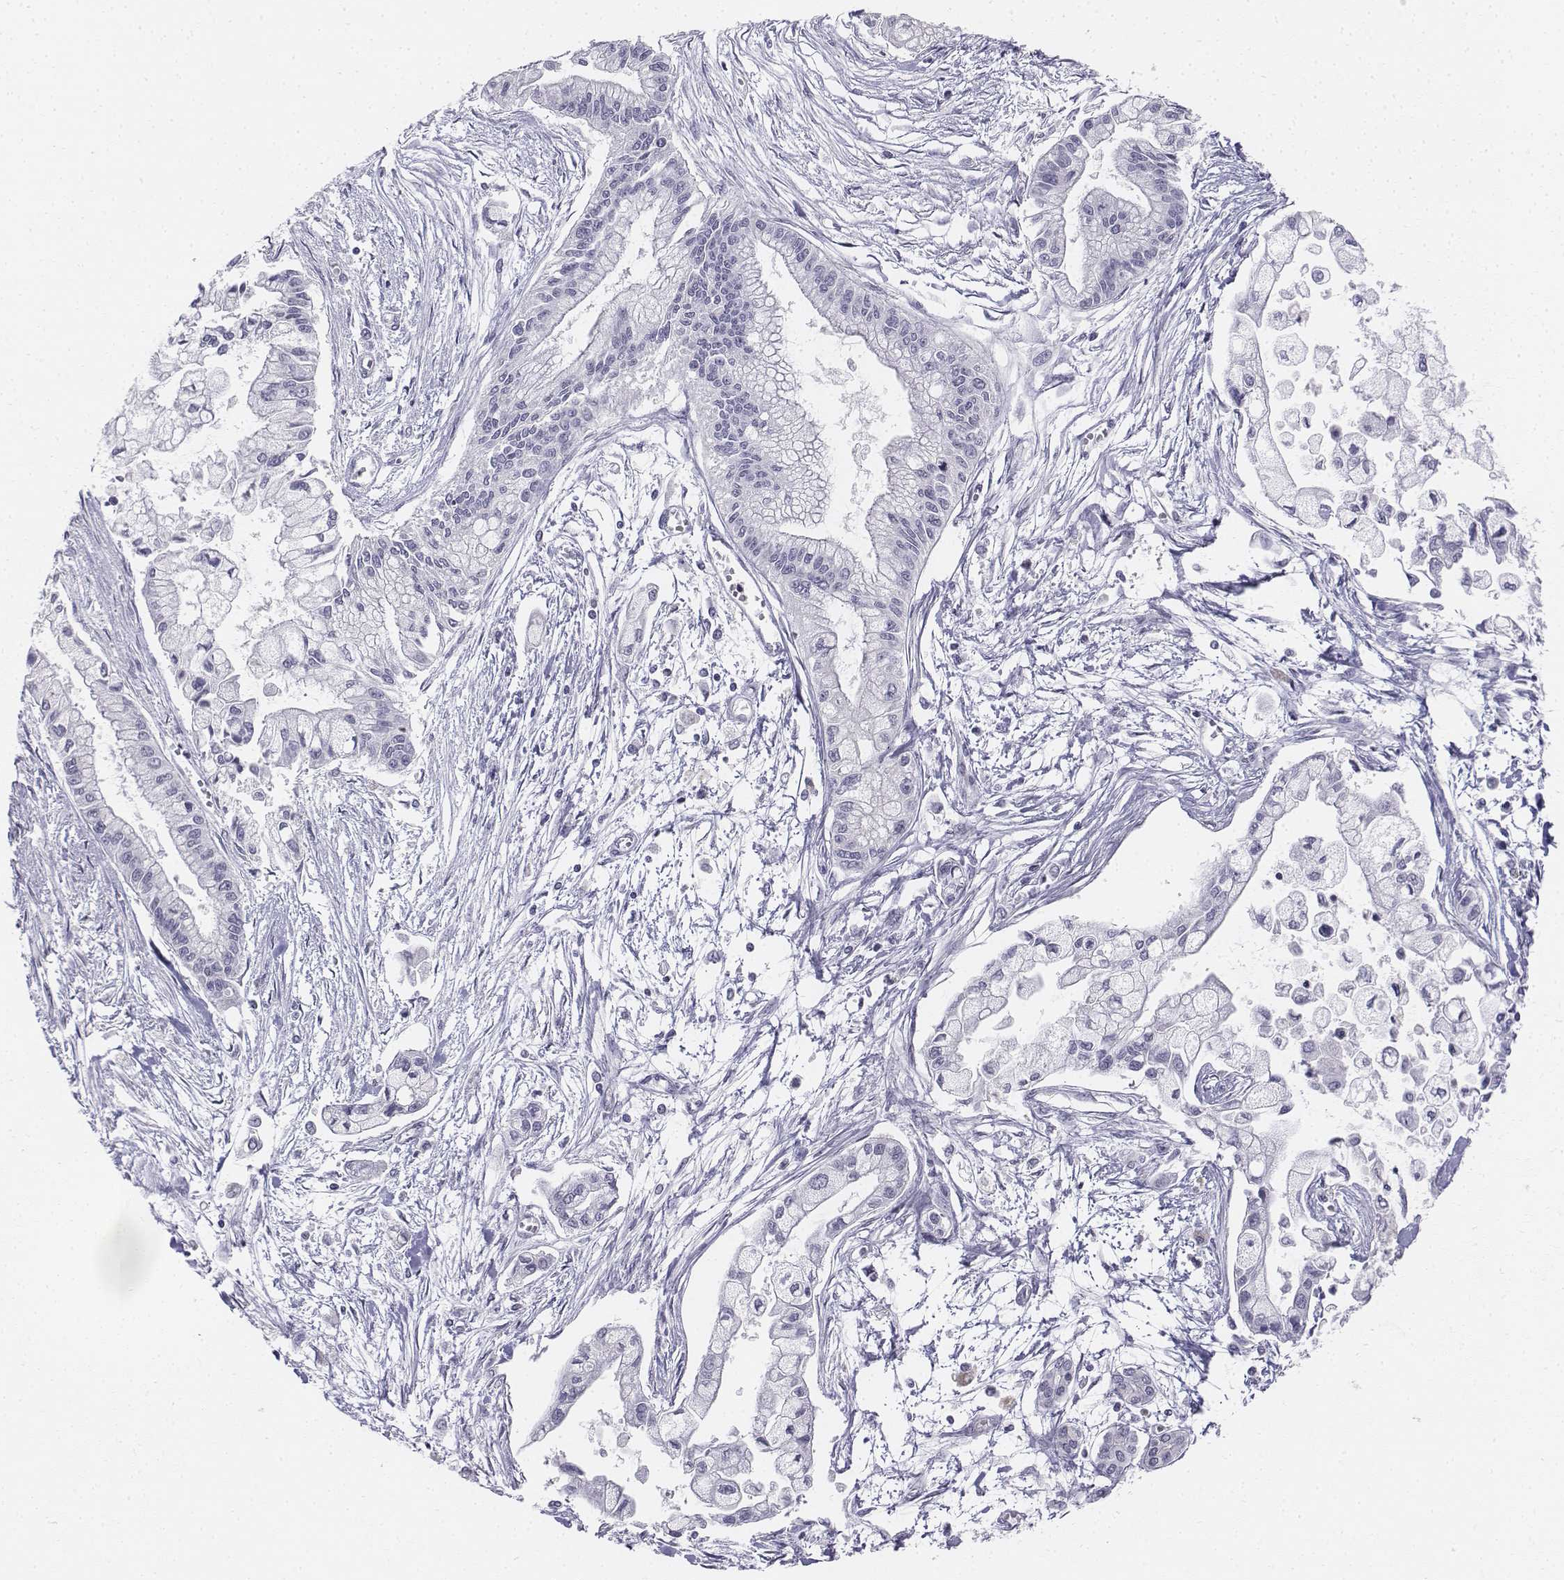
{"staining": {"intensity": "negative", "quantity": "none", "location": "none"}, "tissue": "pancreatic cancer", "cell_type": "Tumor cells", "image_type": "cancer", "snomed": [{"axis": "morphology", "description": "Adenocarcinoma, NOS"}, {"axis": "topography", "description": "Pancreas"}], "caption": "Tumor cells are negative for protein expression in human adenocarcinoma (pancreatic). (DAB (3,3'-diaminobenzidine) immunohistochemistry (IHC), high magnification).", "gene": "TH", "patient": {"sex": "male", "age": 54}}